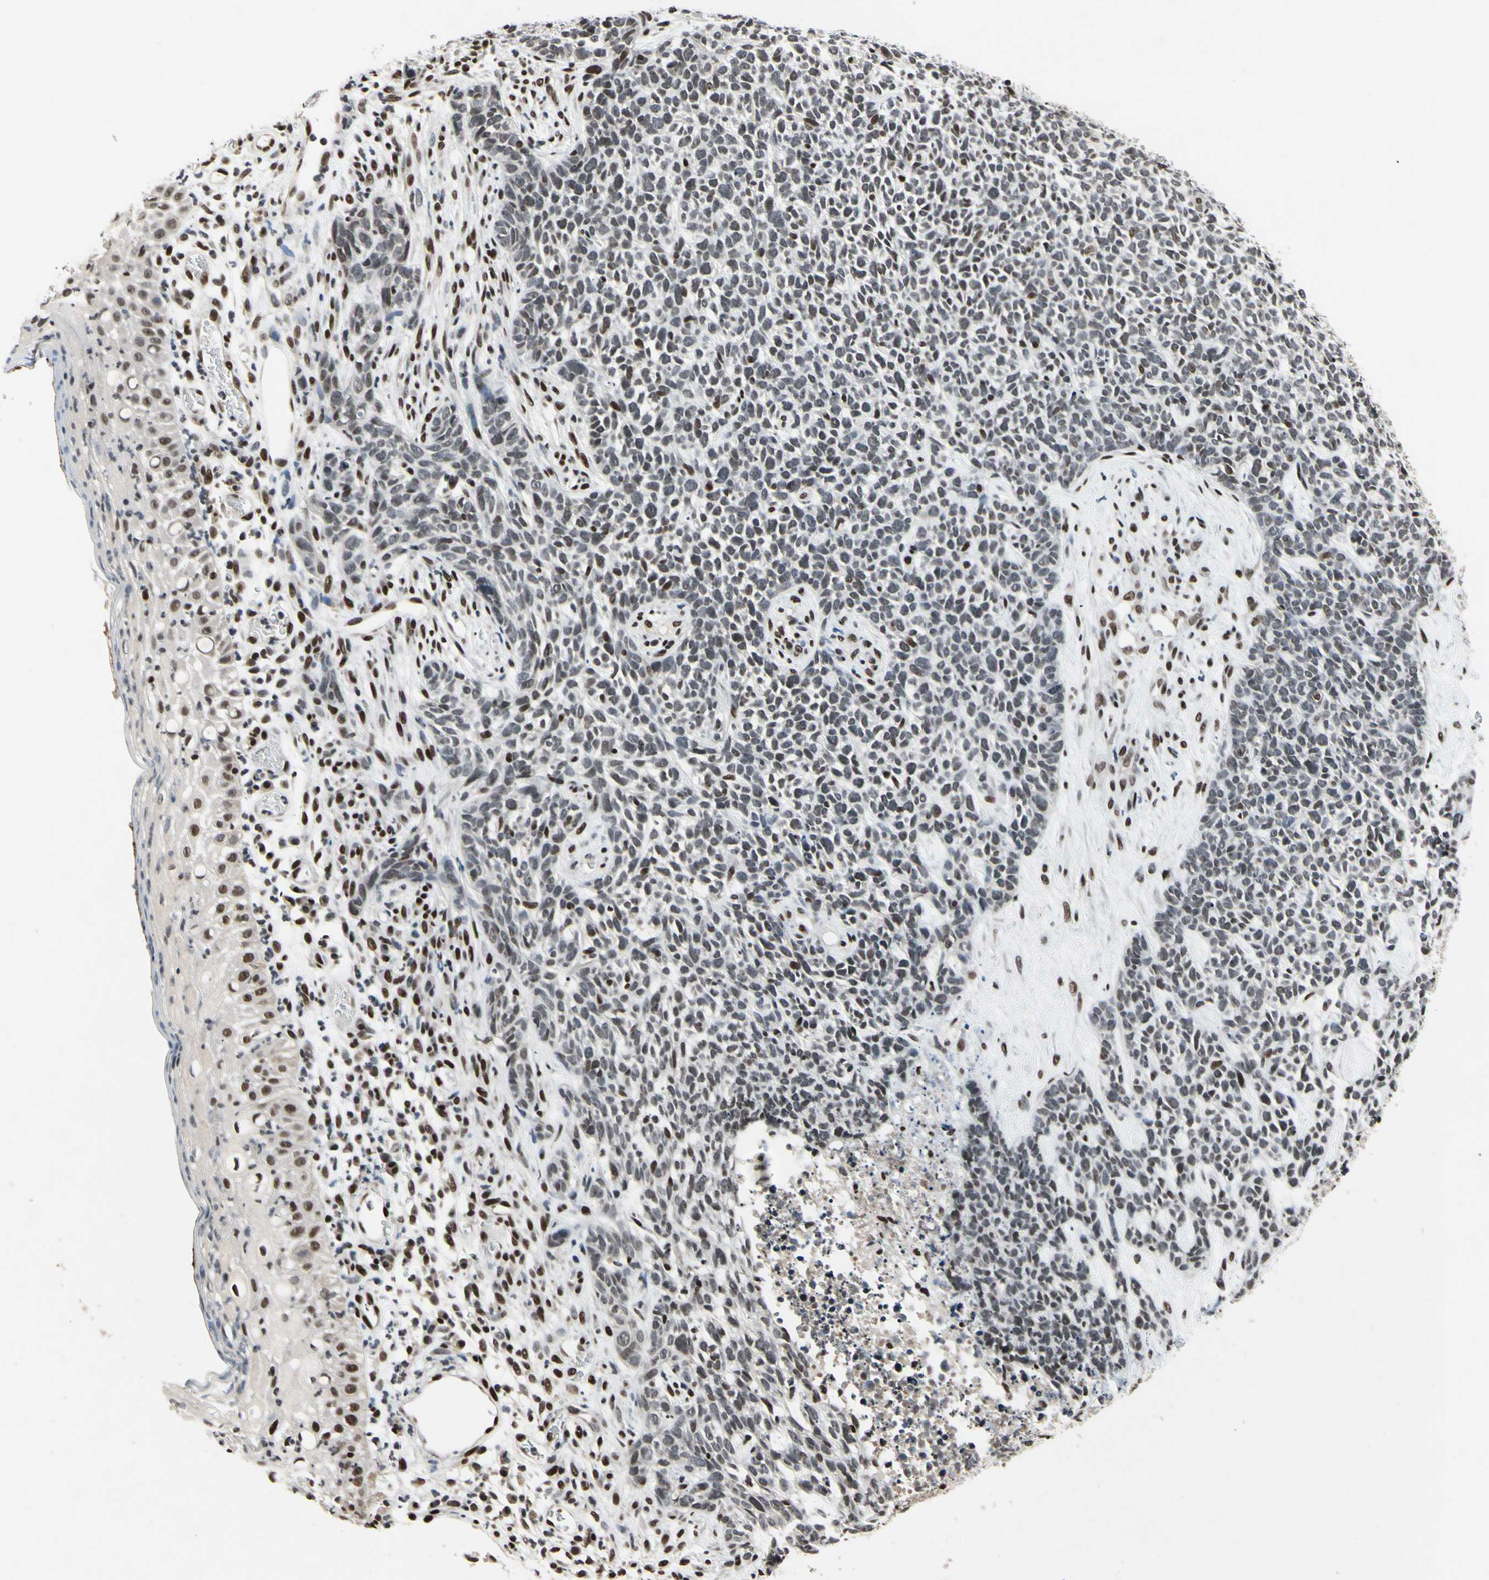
{"staining": {"intensity": "weak", "quantity": ">75%", "location": "nuclear"}, "tissue": "skin cancer", "cell_type": "Tumor cells", "image_type": "cancer", "snomed": [{"axis": "morphology", "description": "Basal cell carcinoma"}, {"axis": "topography", "description": "Skin"}], "caption": "High-power microscopy captured an IHC image of skin cancer, revealing weak nuclear staining in approximately >75% of tumor cells.", "gene": "RECQL", "patient": {"sex": "female", "age": 84}}